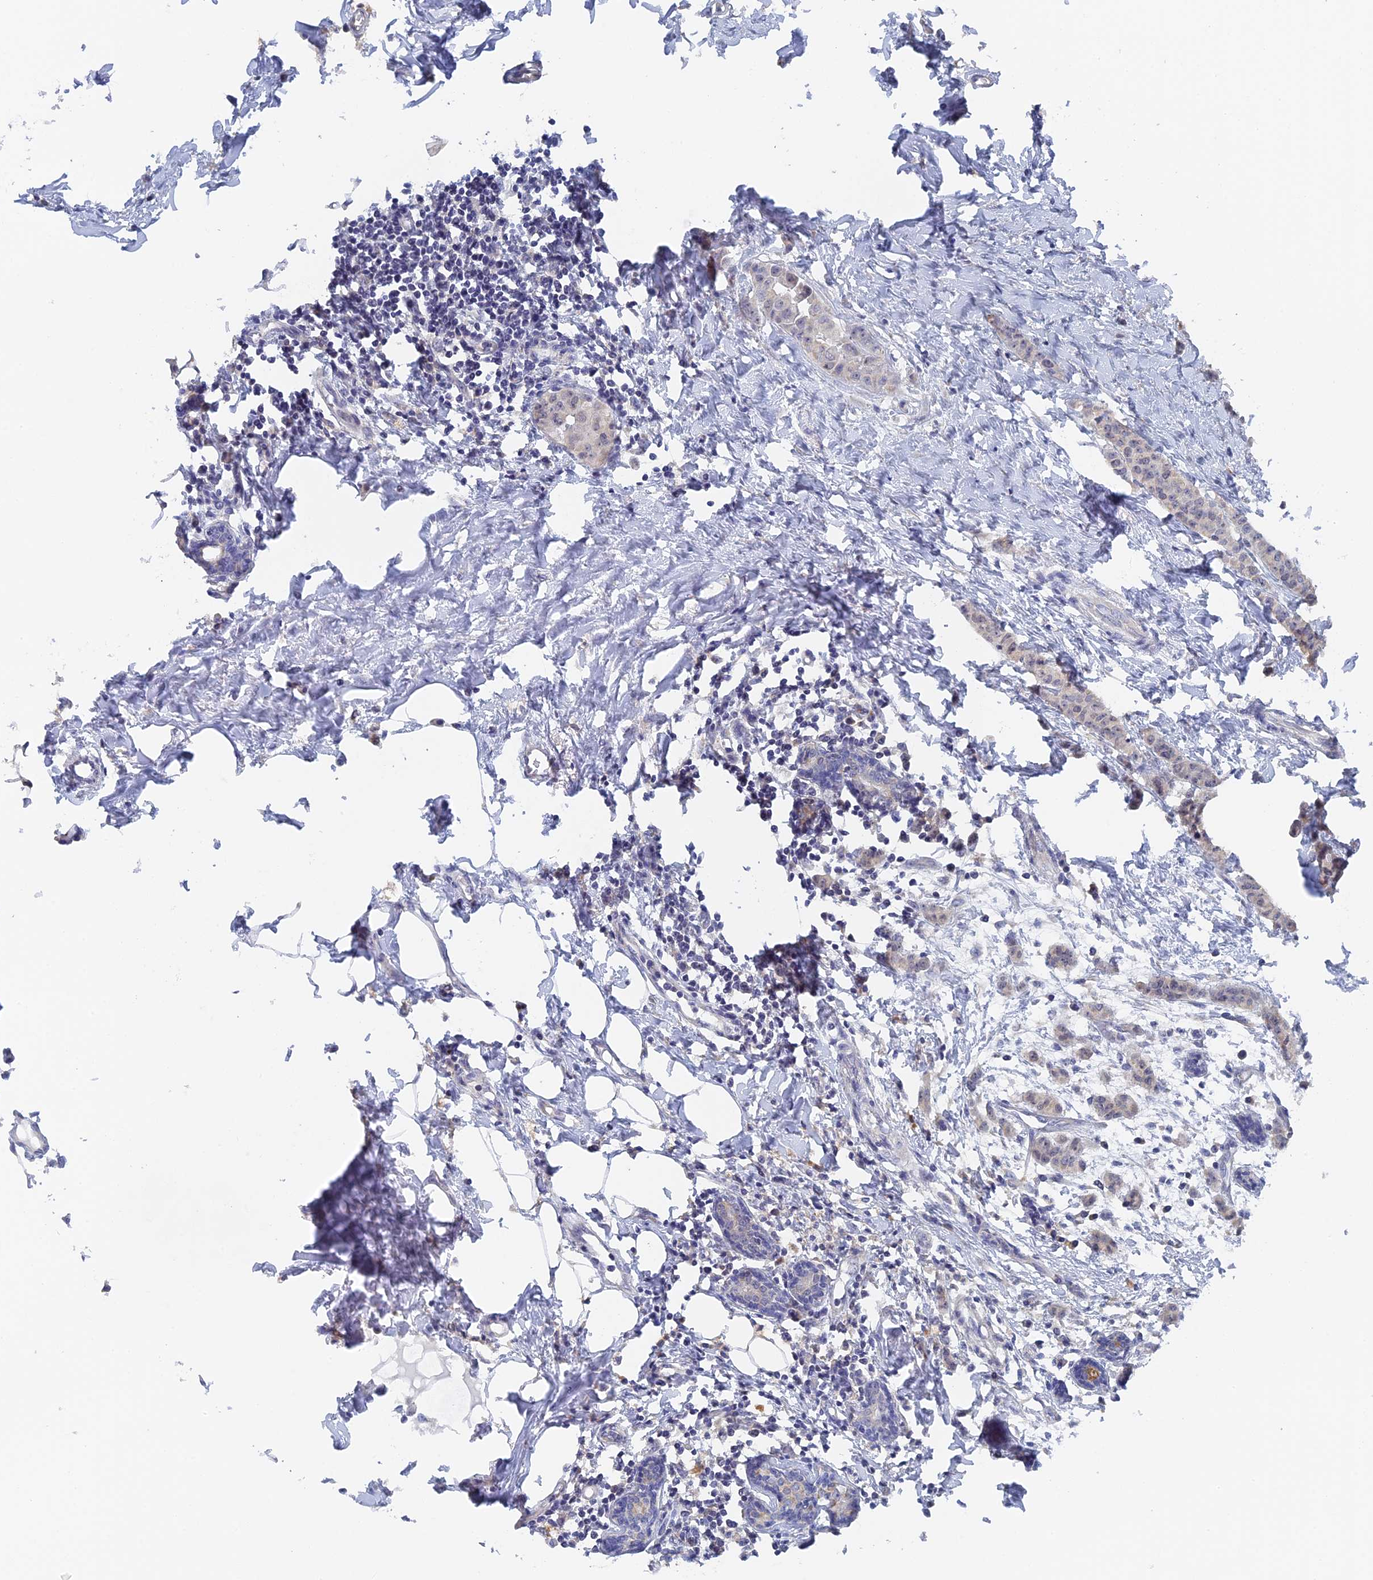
{"staining": {"intensity": "negative", "quantity": "none", "location": "none"}, "tissue": "breast cancer", "cell_type": "Tumor cells", "image_type": "cancer", "snomed": [{"axis": "morphology", "description": "Duct carcinoma"}, {"axis": "topography", "description": "Breast"}], "caption": "The histopathology image reveals no significant staining in tumor cells of breast cancer (infiltrating ductal carcinoma).", "gene": "MIGA2", "patient": {"sex": "female", "age": 40}}